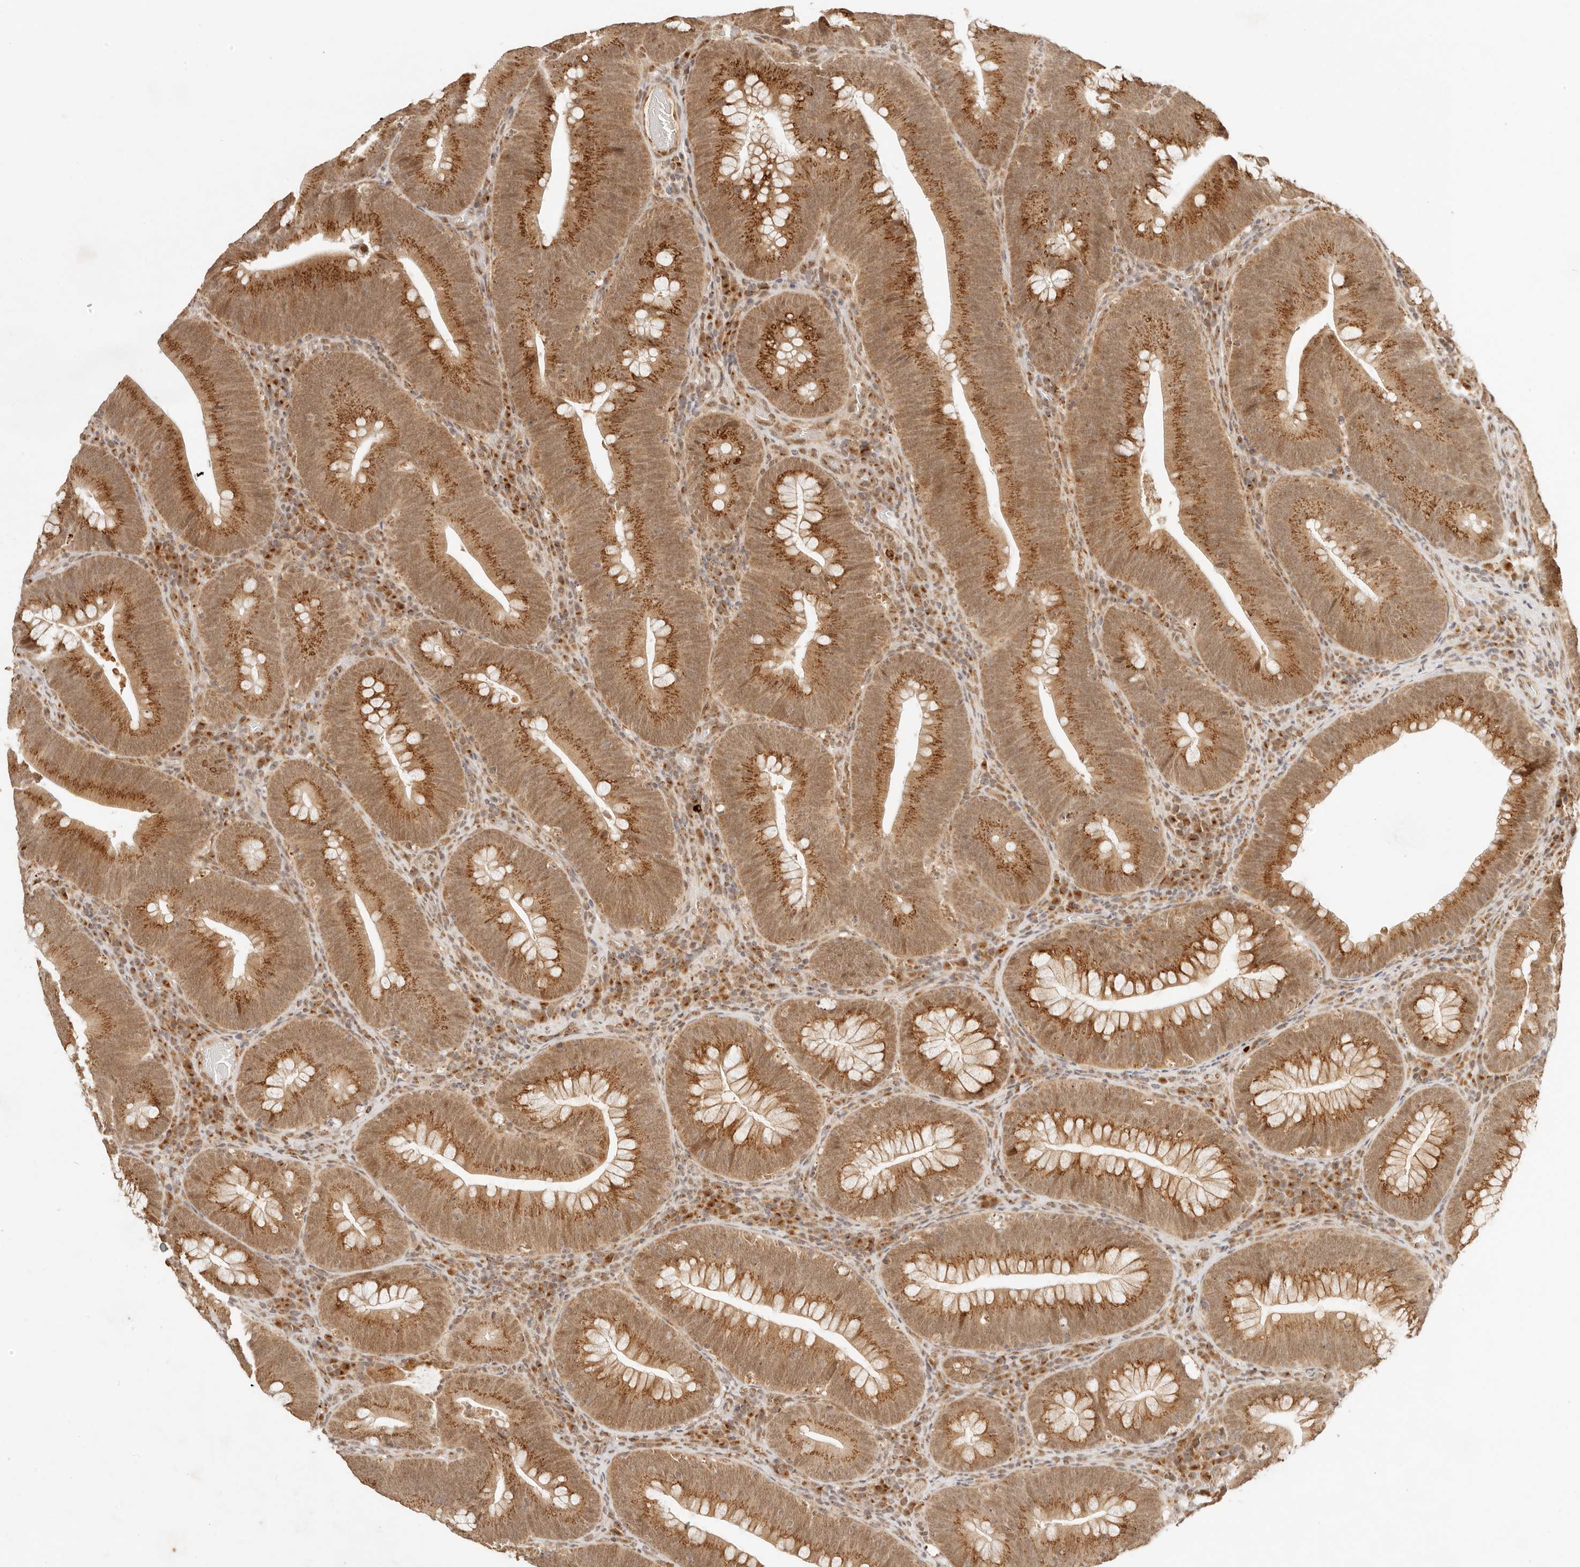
{"staining": {"intensity": "moderate", "quantity": ">75%", "location": "cytoplasmic/membranous,nuclear"}, "tissue": "colorectal cancer", "cell_type": "Tumor cells", "image_type": "cancer", "snomed": [{"axis": "morphology", "description": "Normal tissue, NOS"}, {"axis": "topography", "description": "Colon"}], "caption": "Moderate cytoplasmic/membranous and nuclear staining for a protein is appreciated in approximately >75% of tumor cells of colorectal cancer using immunohistochemistry (IHC).", "gene": "INTS11", "patient": {"sex": "female", "age": 82}}